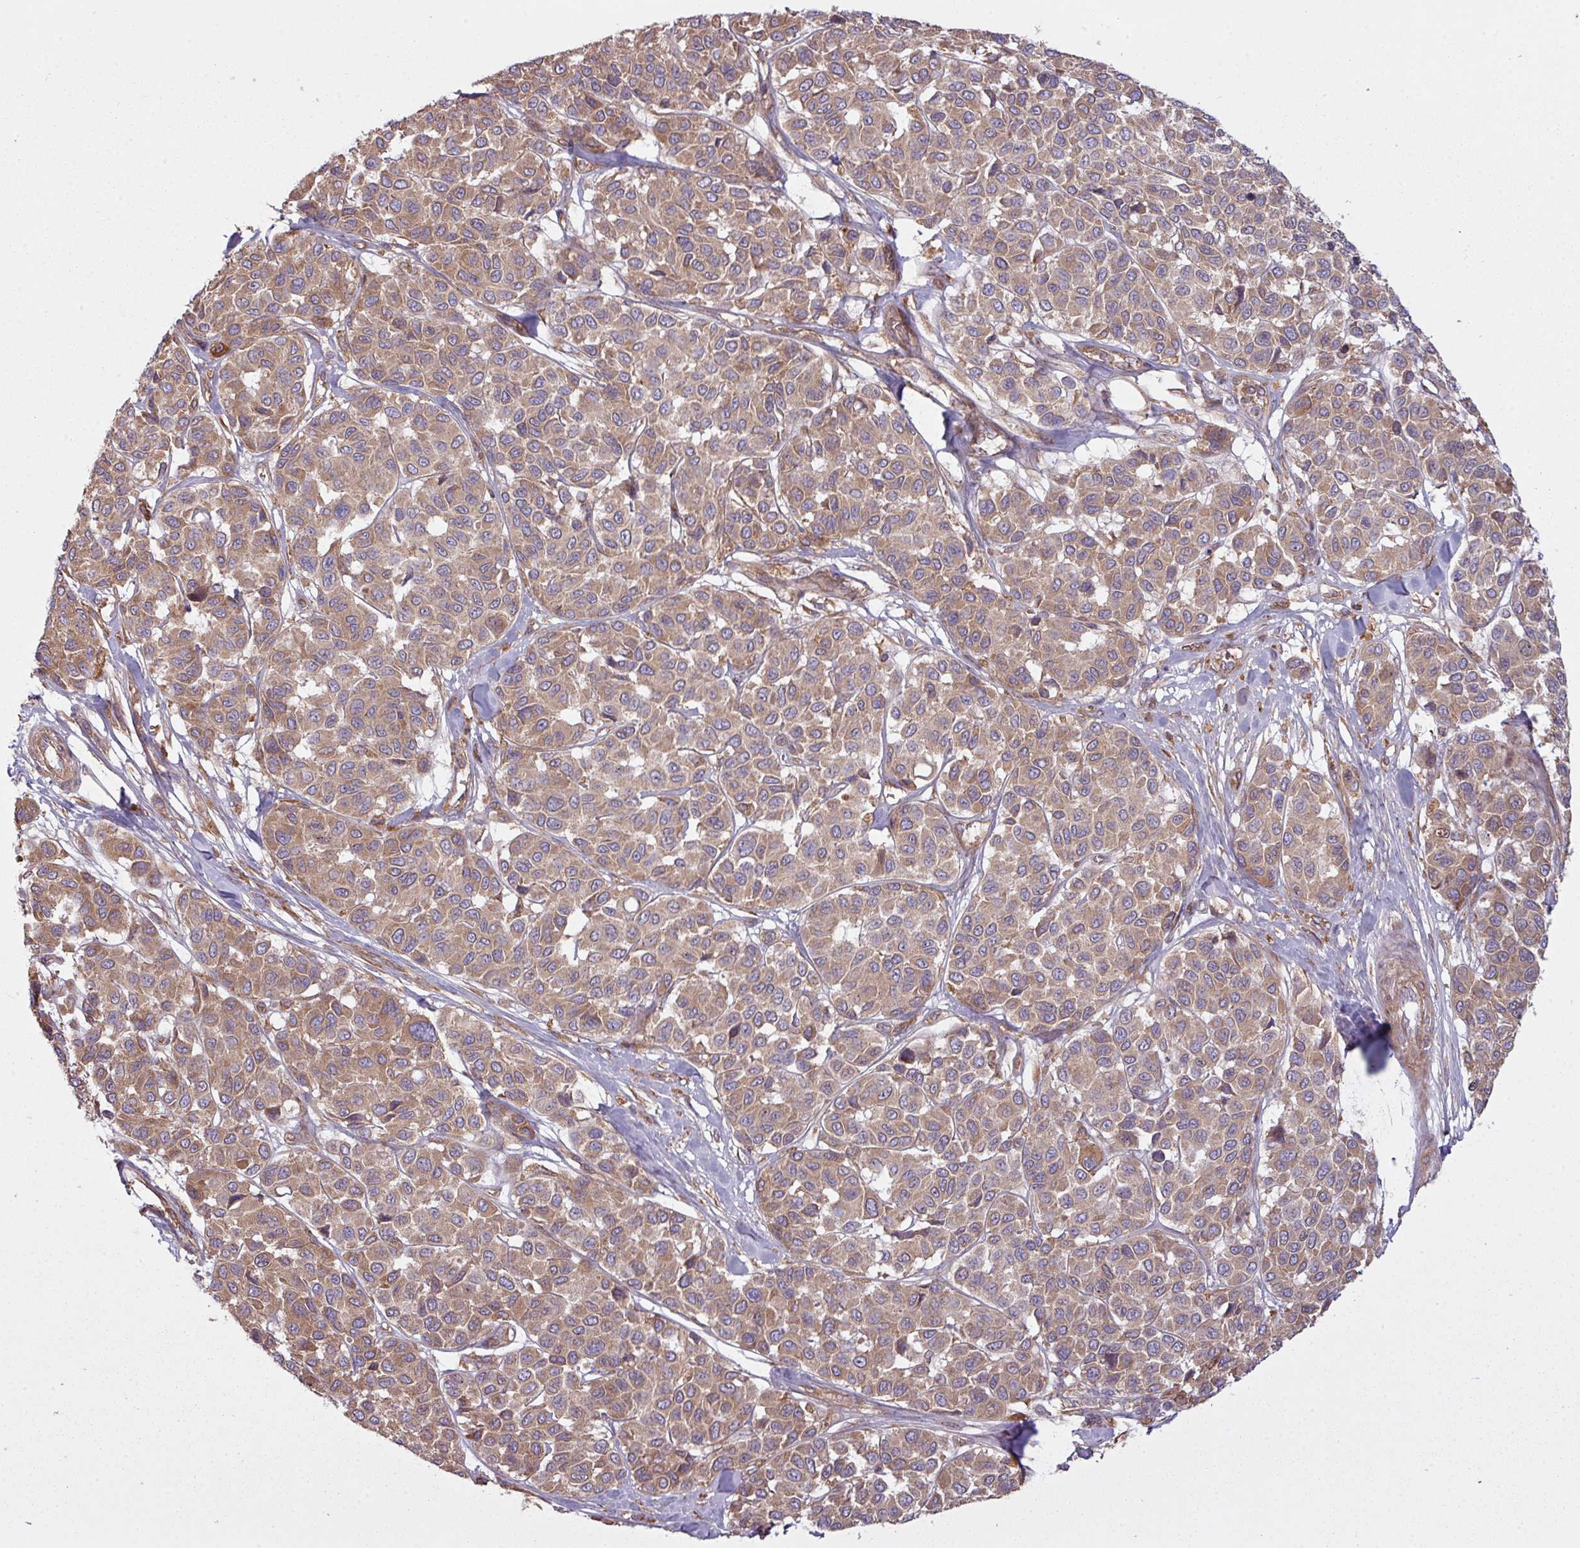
{"staining": {"intensity": "moderate", "quantity": ">75%", "location": "cytoplasmic/membranous"}, "tissue": "melanoma", "cell_type": "Tumor cells", "image_type": "cancer", "snomed": [{"axis": "morphology", "description": "Malignant melanoma, NOS"}, {"axis": "topography", "description": "Skin"}], "caption": "Malignant melanoma stained with a brown dye demonstrates moderate cytoplasmic/membranous positive positivity in about >75% of tumor cells.", "gene": "SNRNP25", "patient": {"sex": "female", "age": 66}}